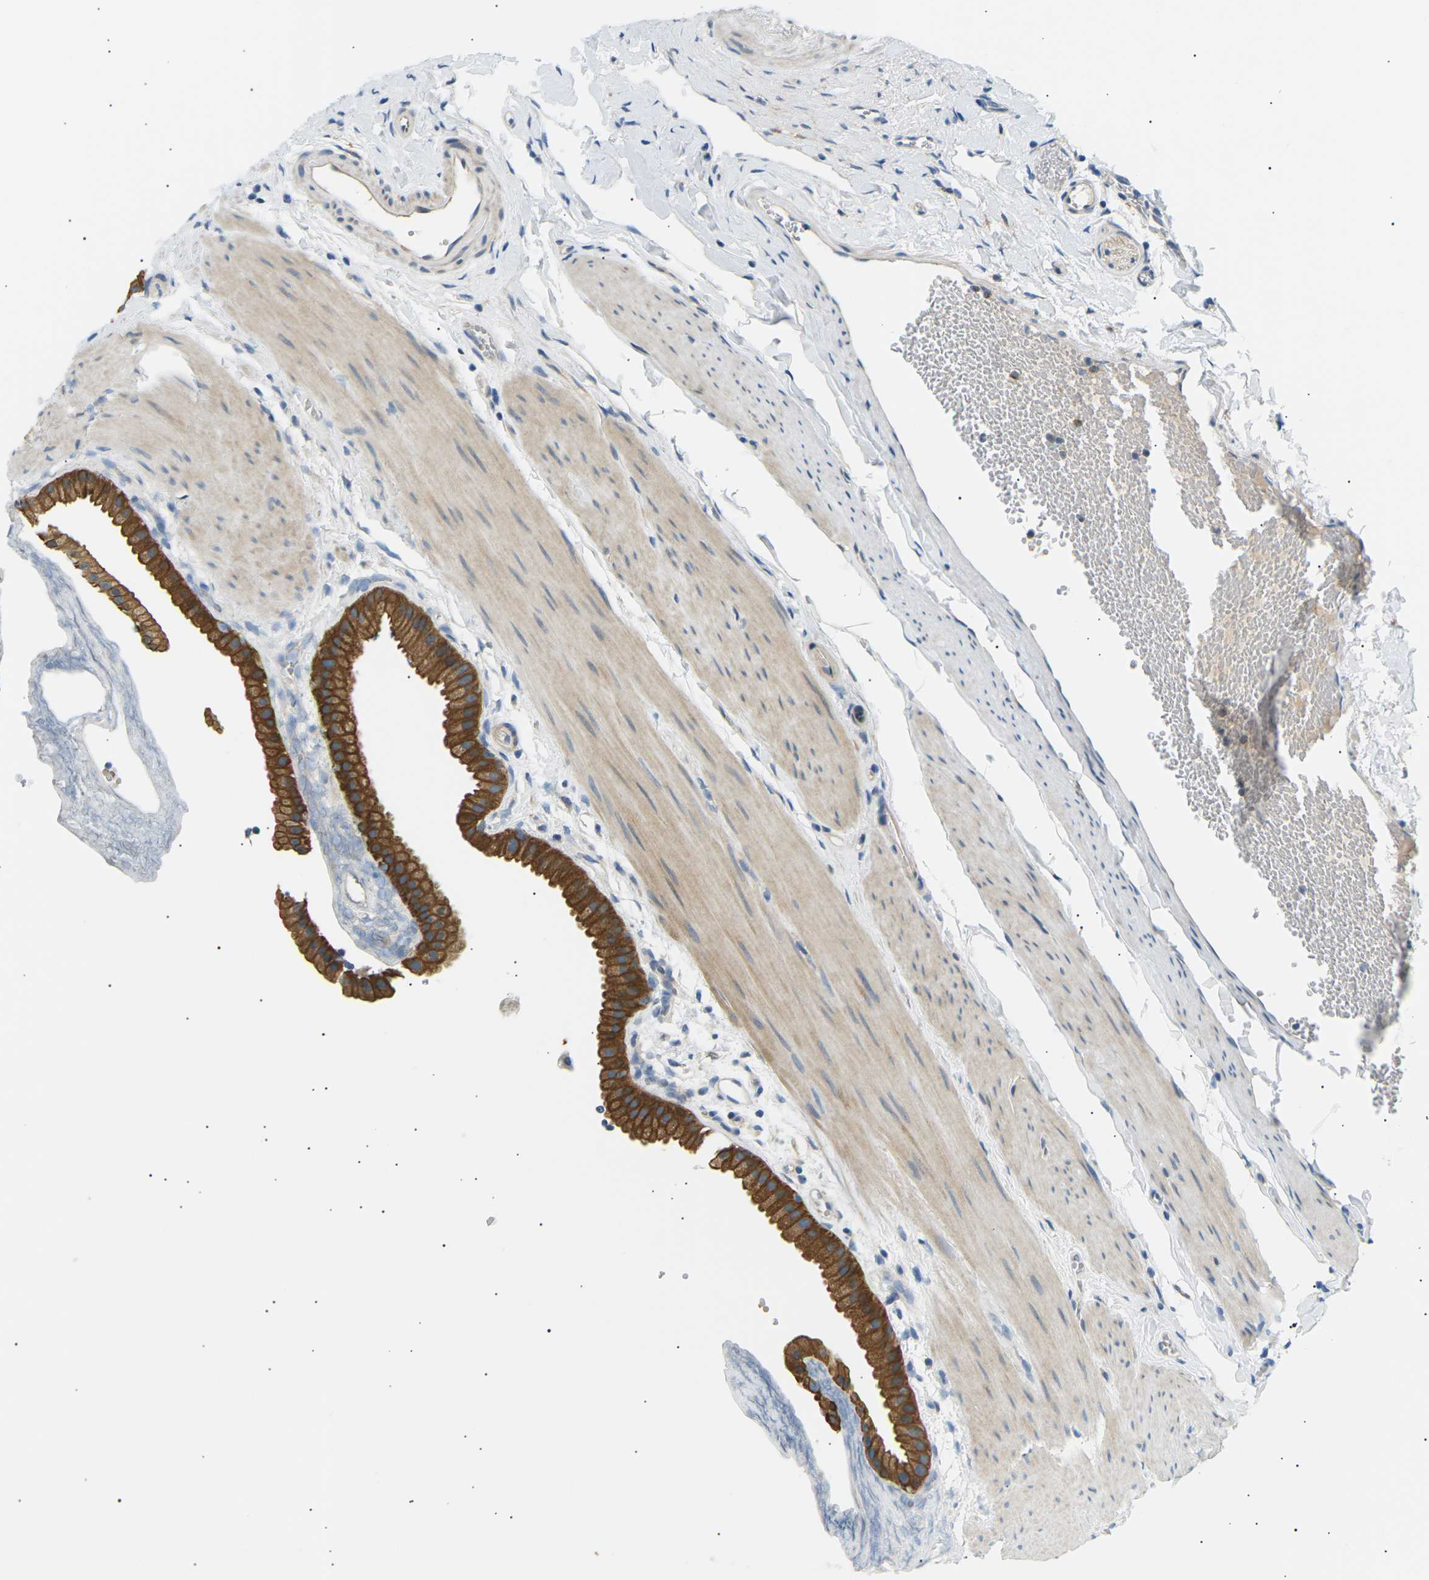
{"staining": {"intensity": "strong", "quantity": ">75%", "location": "cytoplasmic/membranous"}, "tissue": "gallbladder", "cell_type": "Glandular cells", "image_type": "normal", "snomed": [{"axis": "morphology", "description": "Normal tissue, NOS"}, {"axis": "topography", "description": "Gallbladder"}], "caption": "A brown stain shows strong cytoplasmic/membranous positivity of a protein in glandular cells of unremarkable gallbladder.", "gene": "TBC1D8", "patient": {"sex": "female", "age": 64}}